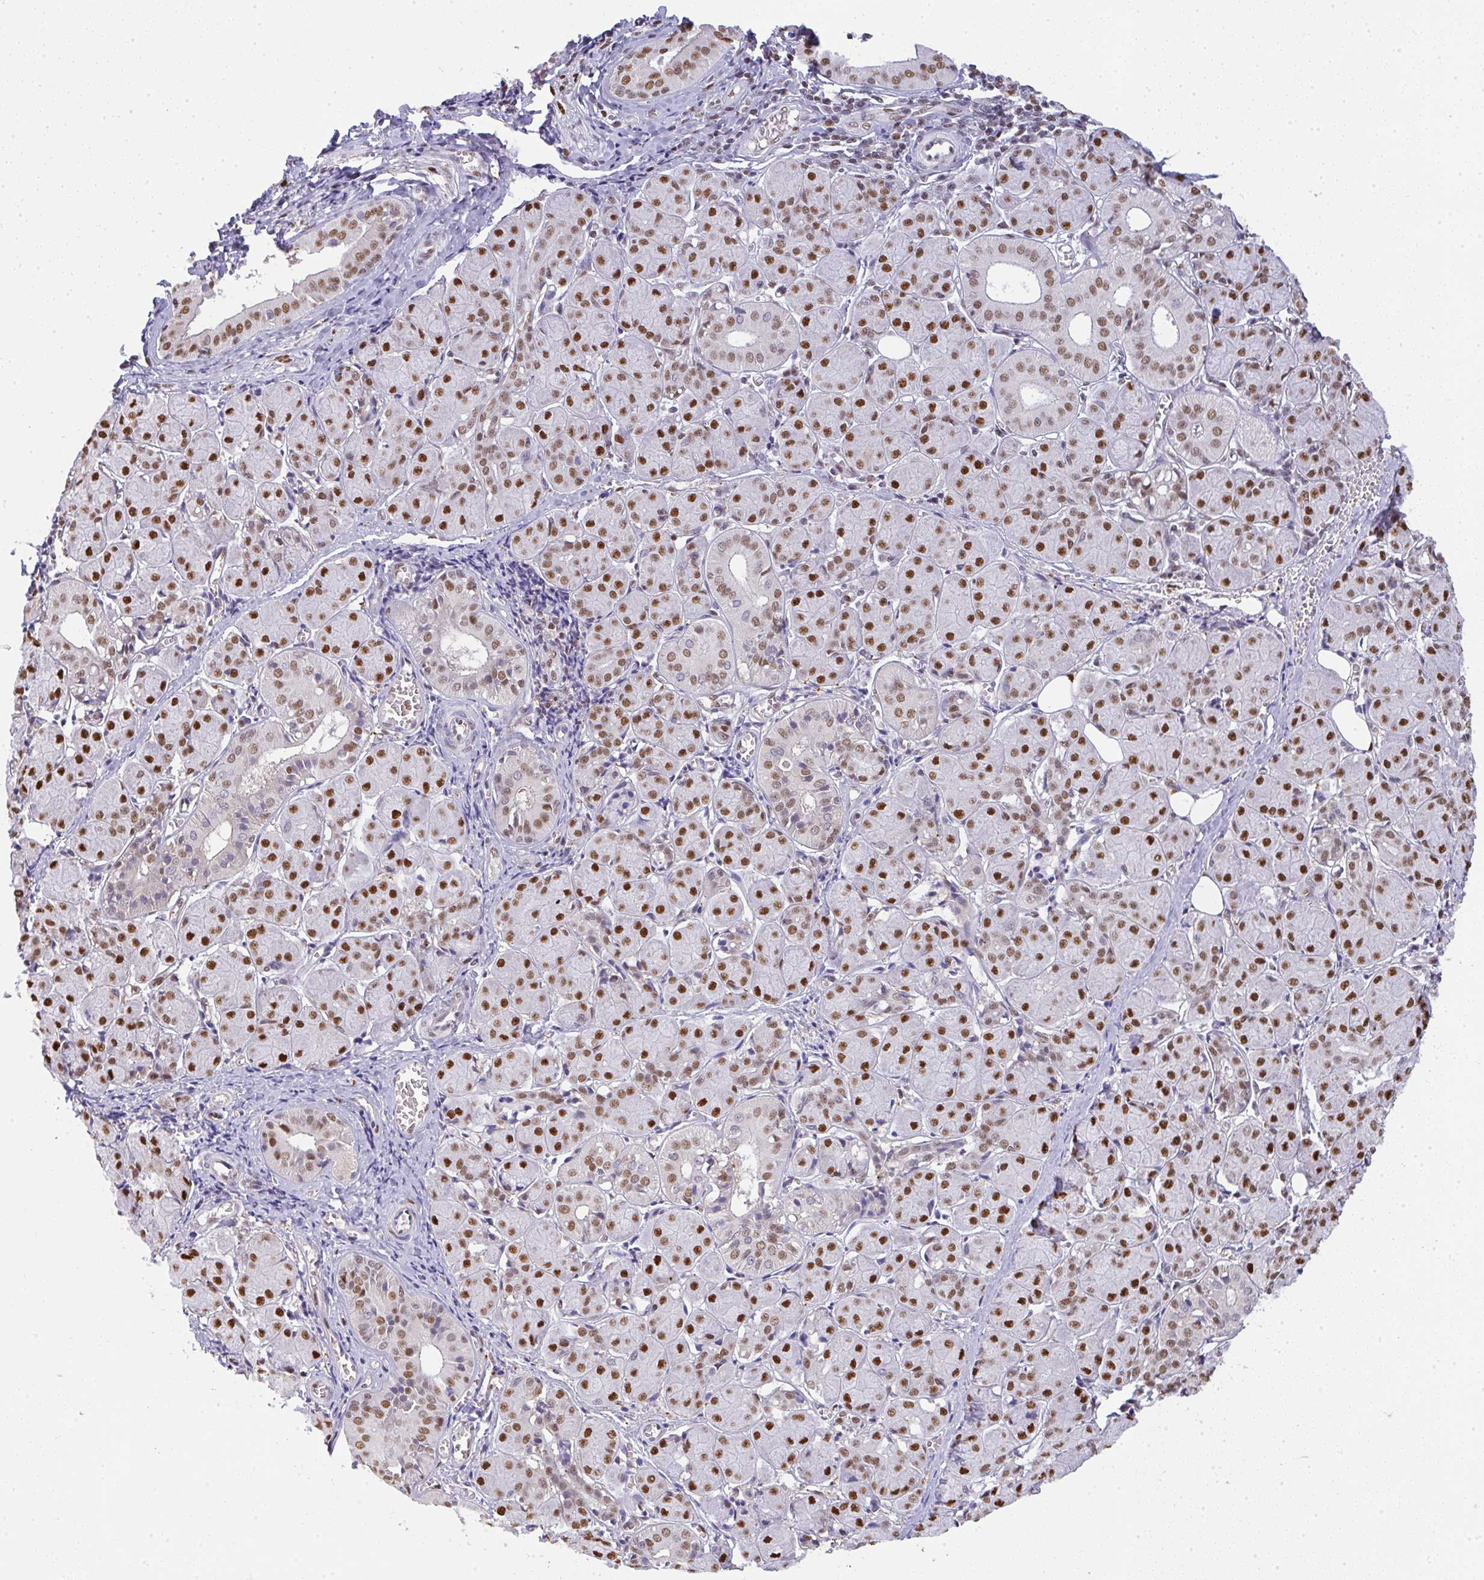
{"staining": {"intensity": "moderate", "quantity": ">75%", "location": "nuclear"}, "tissue": "salivary gland", "cell_type": "Glandular cells", "image_type": "normal", "snomed": [{"axis": "morphology", "description": "Normal tissue, NOS"}, {"axis": "morphology", "description": "Inflammation, NOS"}, {"axis": "topography", "description": "Lymph node"}, {"axis": "topography", "description": "Salivary gland"}], "caption": "Immunohistochemical staining of unremarkable salivary gland reveals moderate nuclear protein positivity in about >75% of glandular cells. The protein is stained brown, and the nuclei are stained in blue (DAB (3,3'-diaminobenzidine) IHC with brightfield microscopy, high magnification).", "gene": "BBX", "patient": {"sex": "male", "age": 3}}